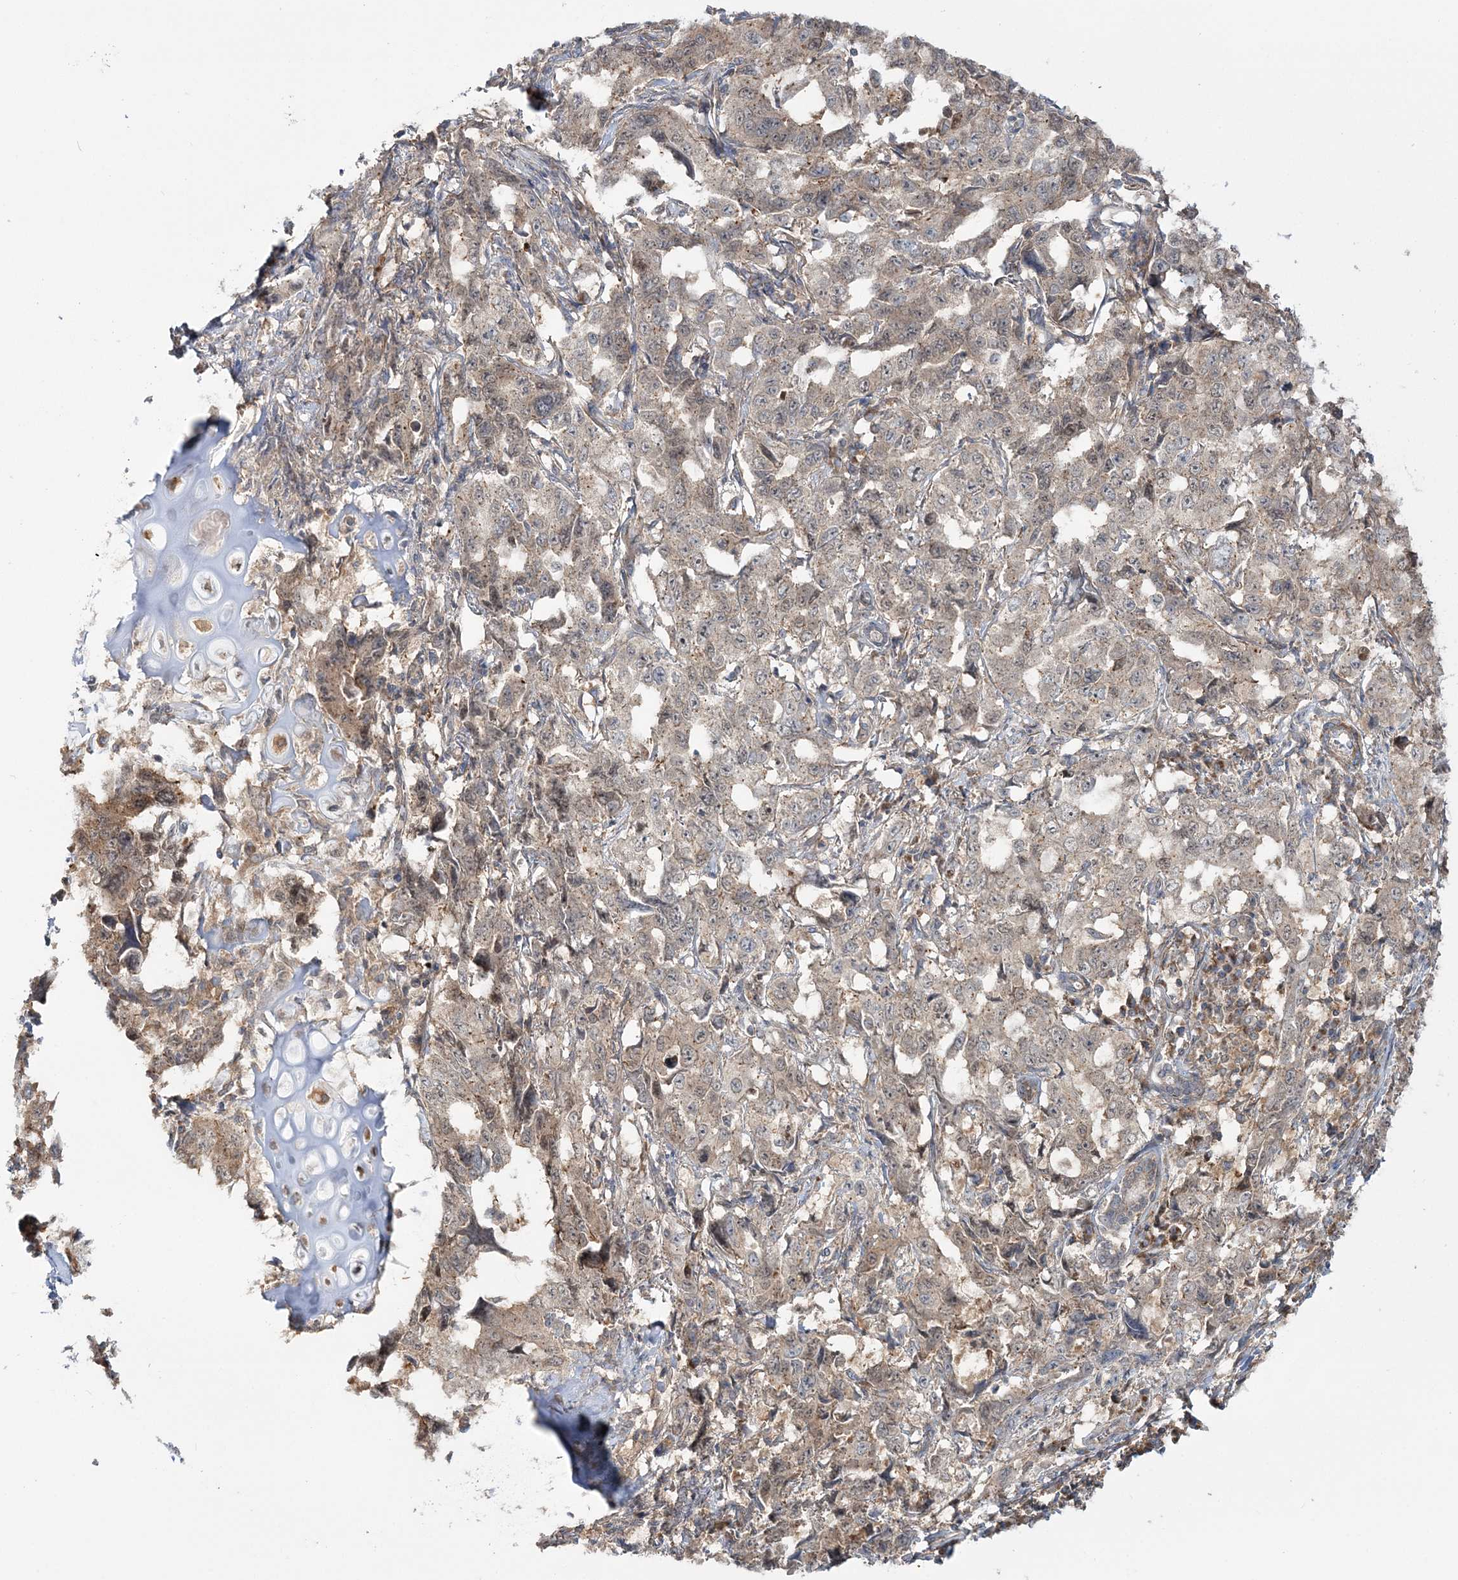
{"staining": {"intensity": "moderate", "quantity": "25%-75%", "location": "cytoplasmic/membranous"}, "tissue": "lung cancer", "cell_type": "Tumor cells", "image_type": "cancer", "snomed": [{"axis": "morphology", "description": "Adenocarcinoma, NOS"}, {"axis": "topography", "description": "Lung"}], "caption": "A photomicrograph of human lung cancer (adenocarcinoma) stained for a protein exhibits moderate cytoplasmic/membranous brown staining in tumor cells.", "gene": "MOCS2", "patient": {"sex": "female", "age": 51}}